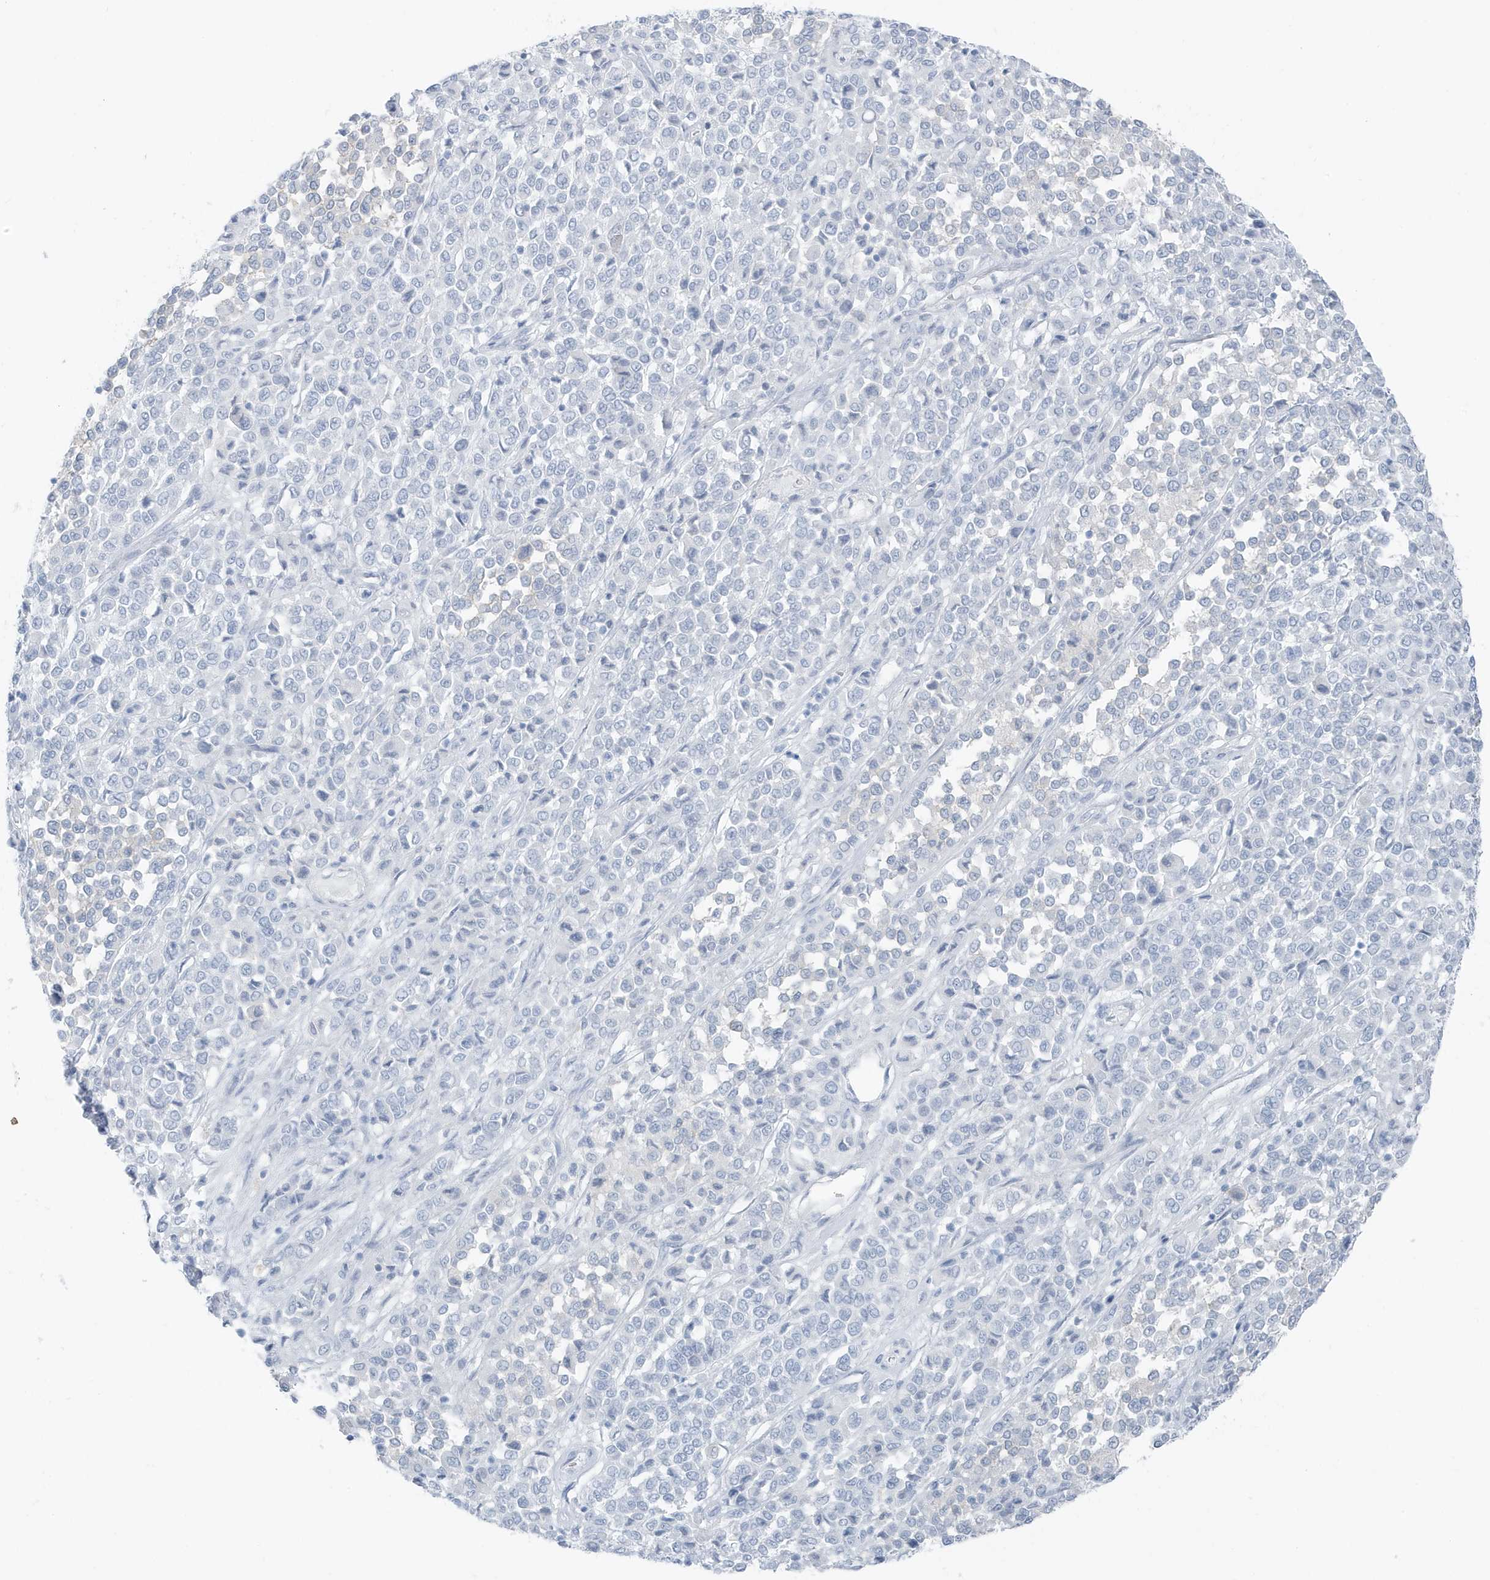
{"staining": {"intensity": "negative", "quantity": "none", "location": "none"}, "tissue": "melanoma", "cell_type": "Tumor cells", "image_type": "cancer", "snomed": [{"axis": "morphology", "description": "Malignant melanoma, Metastatic site"}, {"axis": "topography", "description": "Pancreas"}], "caption": "Tumor cells show no significant protein expression in melanoma.", "gene": "ZFP64", "patient": {"sex": "female", "age": 30}}